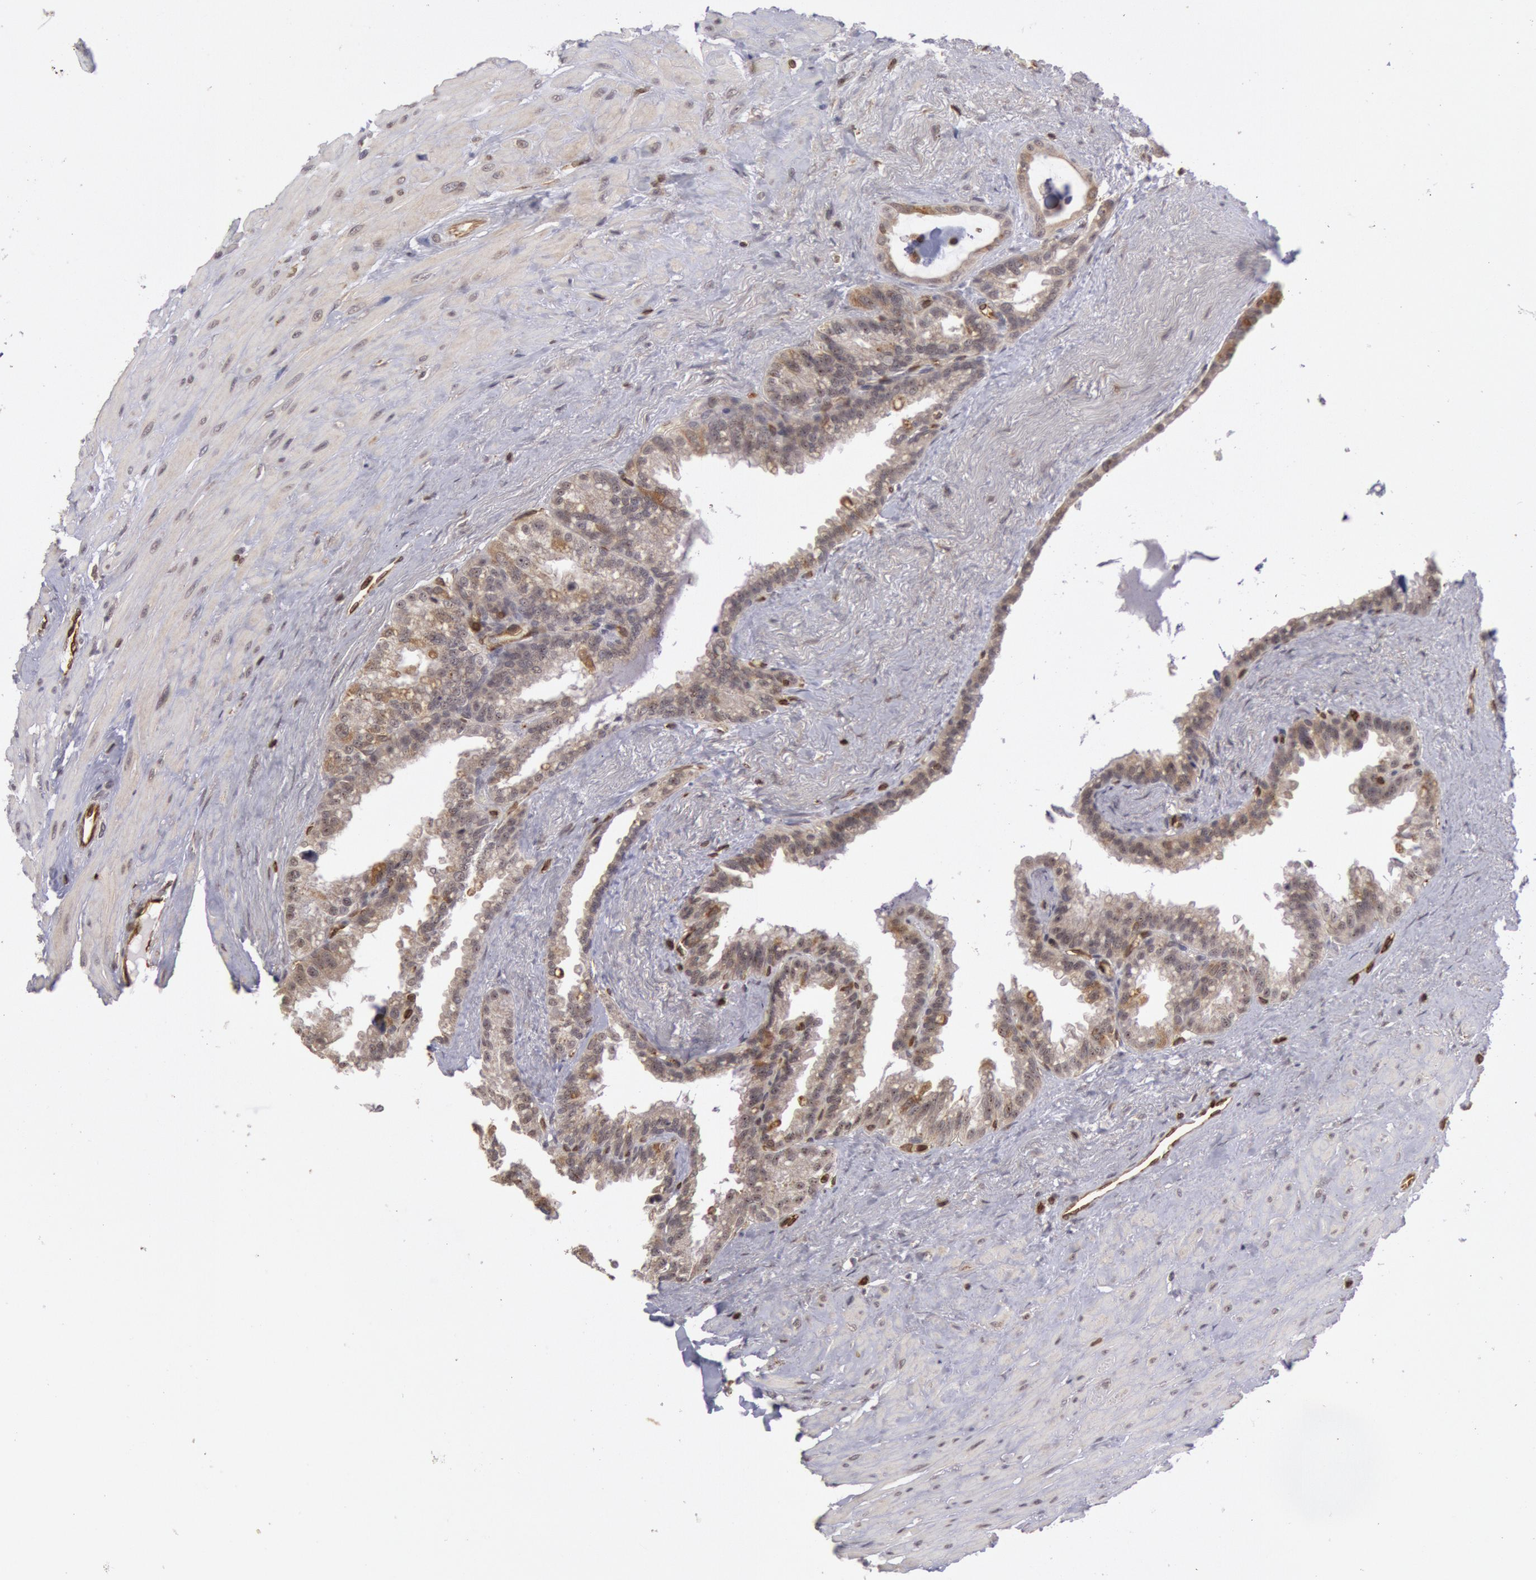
{"staining": {"intensity": "negative", "quantity": "none", "location": "none"}, "tissue": "seminal vesicle", "cell_type": "Glandular cells", "image_type": "normal", "snomed": [{"axis": "morphology", "description": "Normal tissue, NOS"}, {"axis": "topography", "description": "Prostate"}, {"axis": "topography", "description": "Seminal veicle"}], "caption": "Glandular cells are negative for protein expression in benign human seminal vesicle. Brightfield microscopy of immunohistochemistry (IHC) stained with DAB (3,3'-diaminobenzidine) (brown) and hematoxylin (blue), captured at high magnification.", "gene": "ENSG00000250264", "patient": {"sex": "male", "age": 63}}